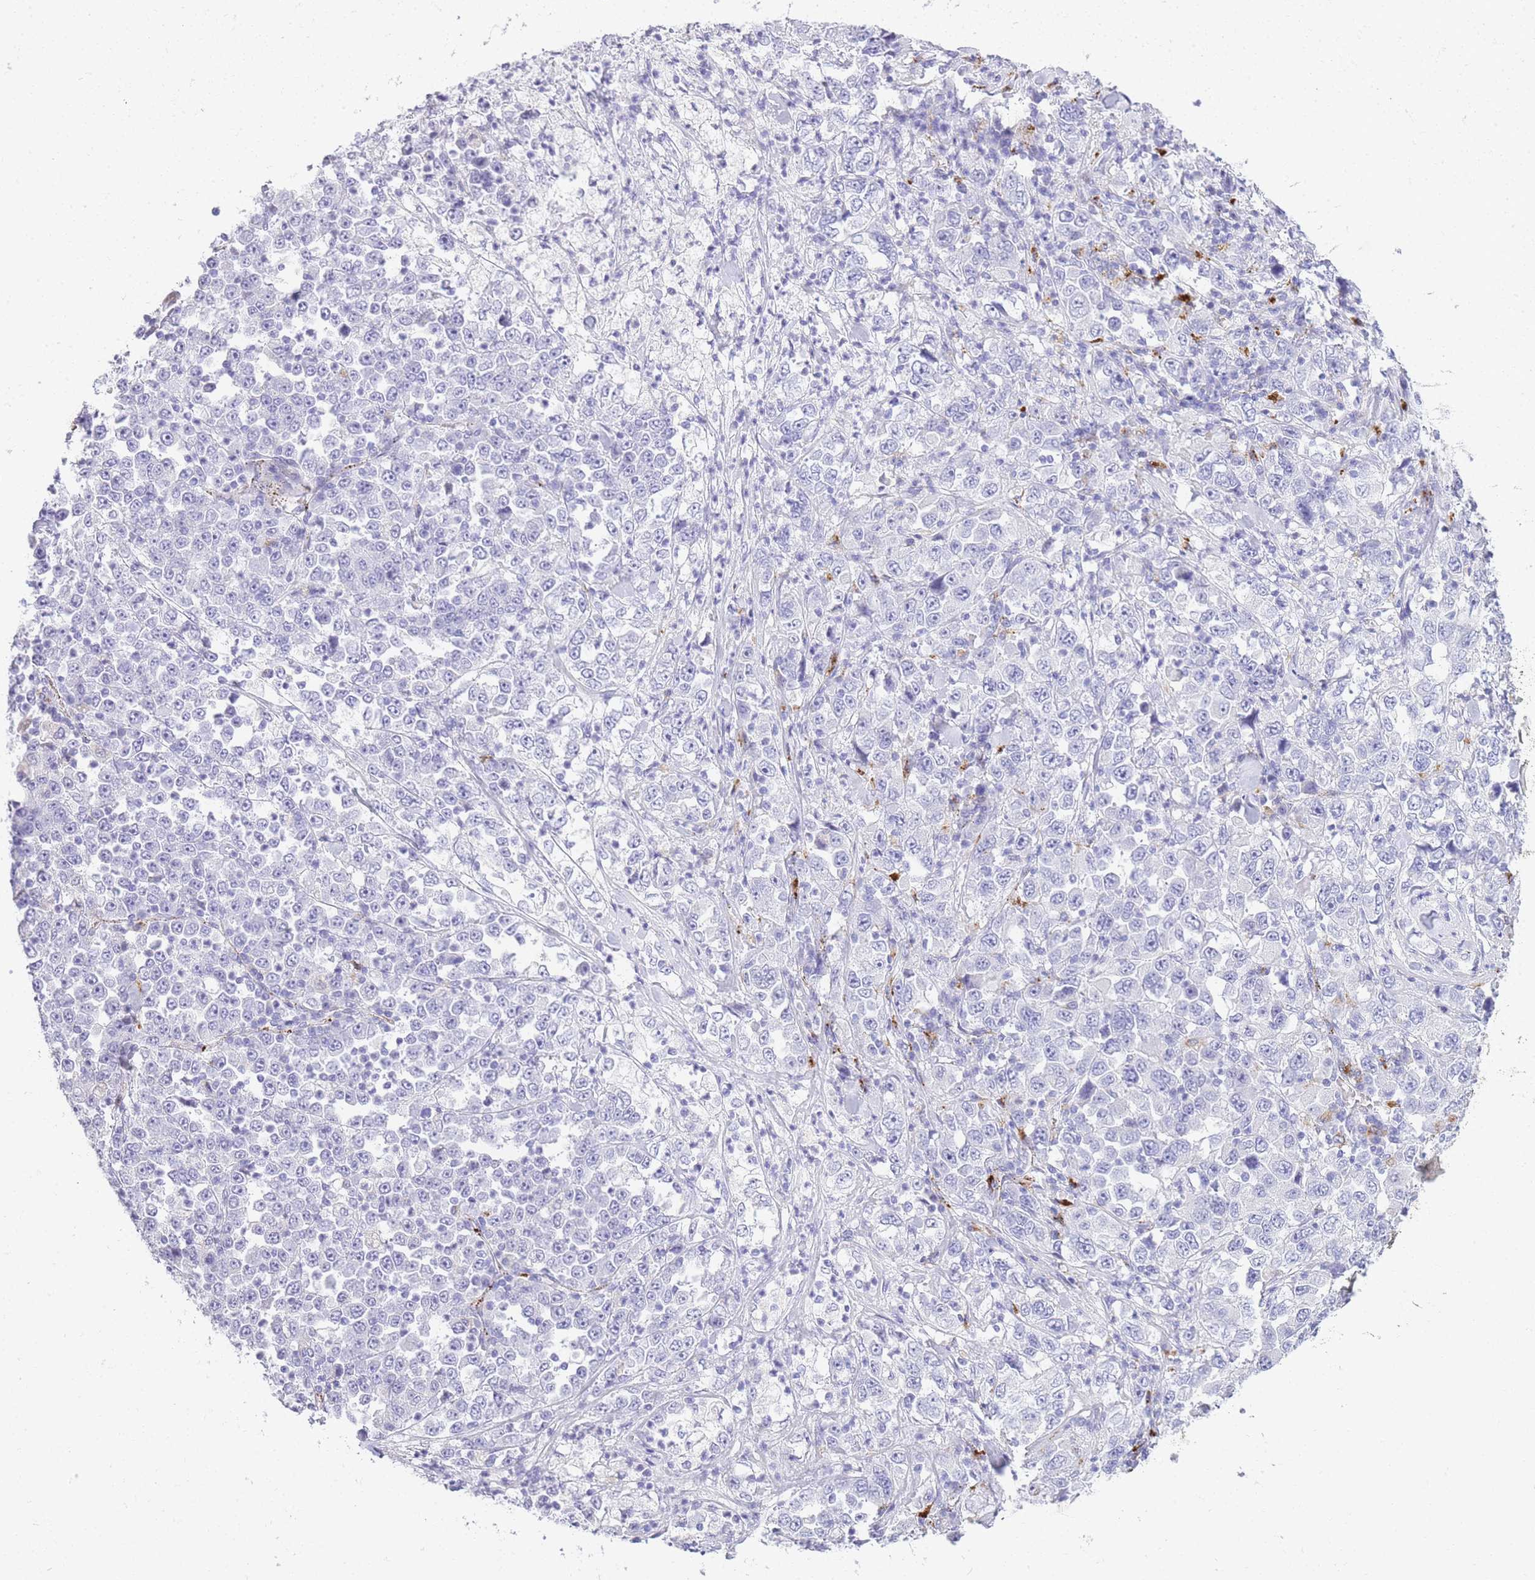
{"staining": {"intensity": "negative", "quantity": "none", "location": "none"}, "tissue": "stomach cancer", "cell_type": "Tumor cells", "image_type": "cancer", "snomed": [{"axis": "morphology", "description": "Normal tissue, NOS"}, {"axis": "morphology", "description": "Adenocarcinoma, NOS"}, {"axis": "topography", "description": "Stomach, upper"}, {"axis": "topography", "description": "Stomach"}], "caption": "An IHC photomicrograph of stomach cancer (adenocarcinoma) is shown. There is no staining in tumor cells of stomach cancer (adenocarcinoma).", "gene": "RHO", "patient": {"sex": "male", "age": 59}}